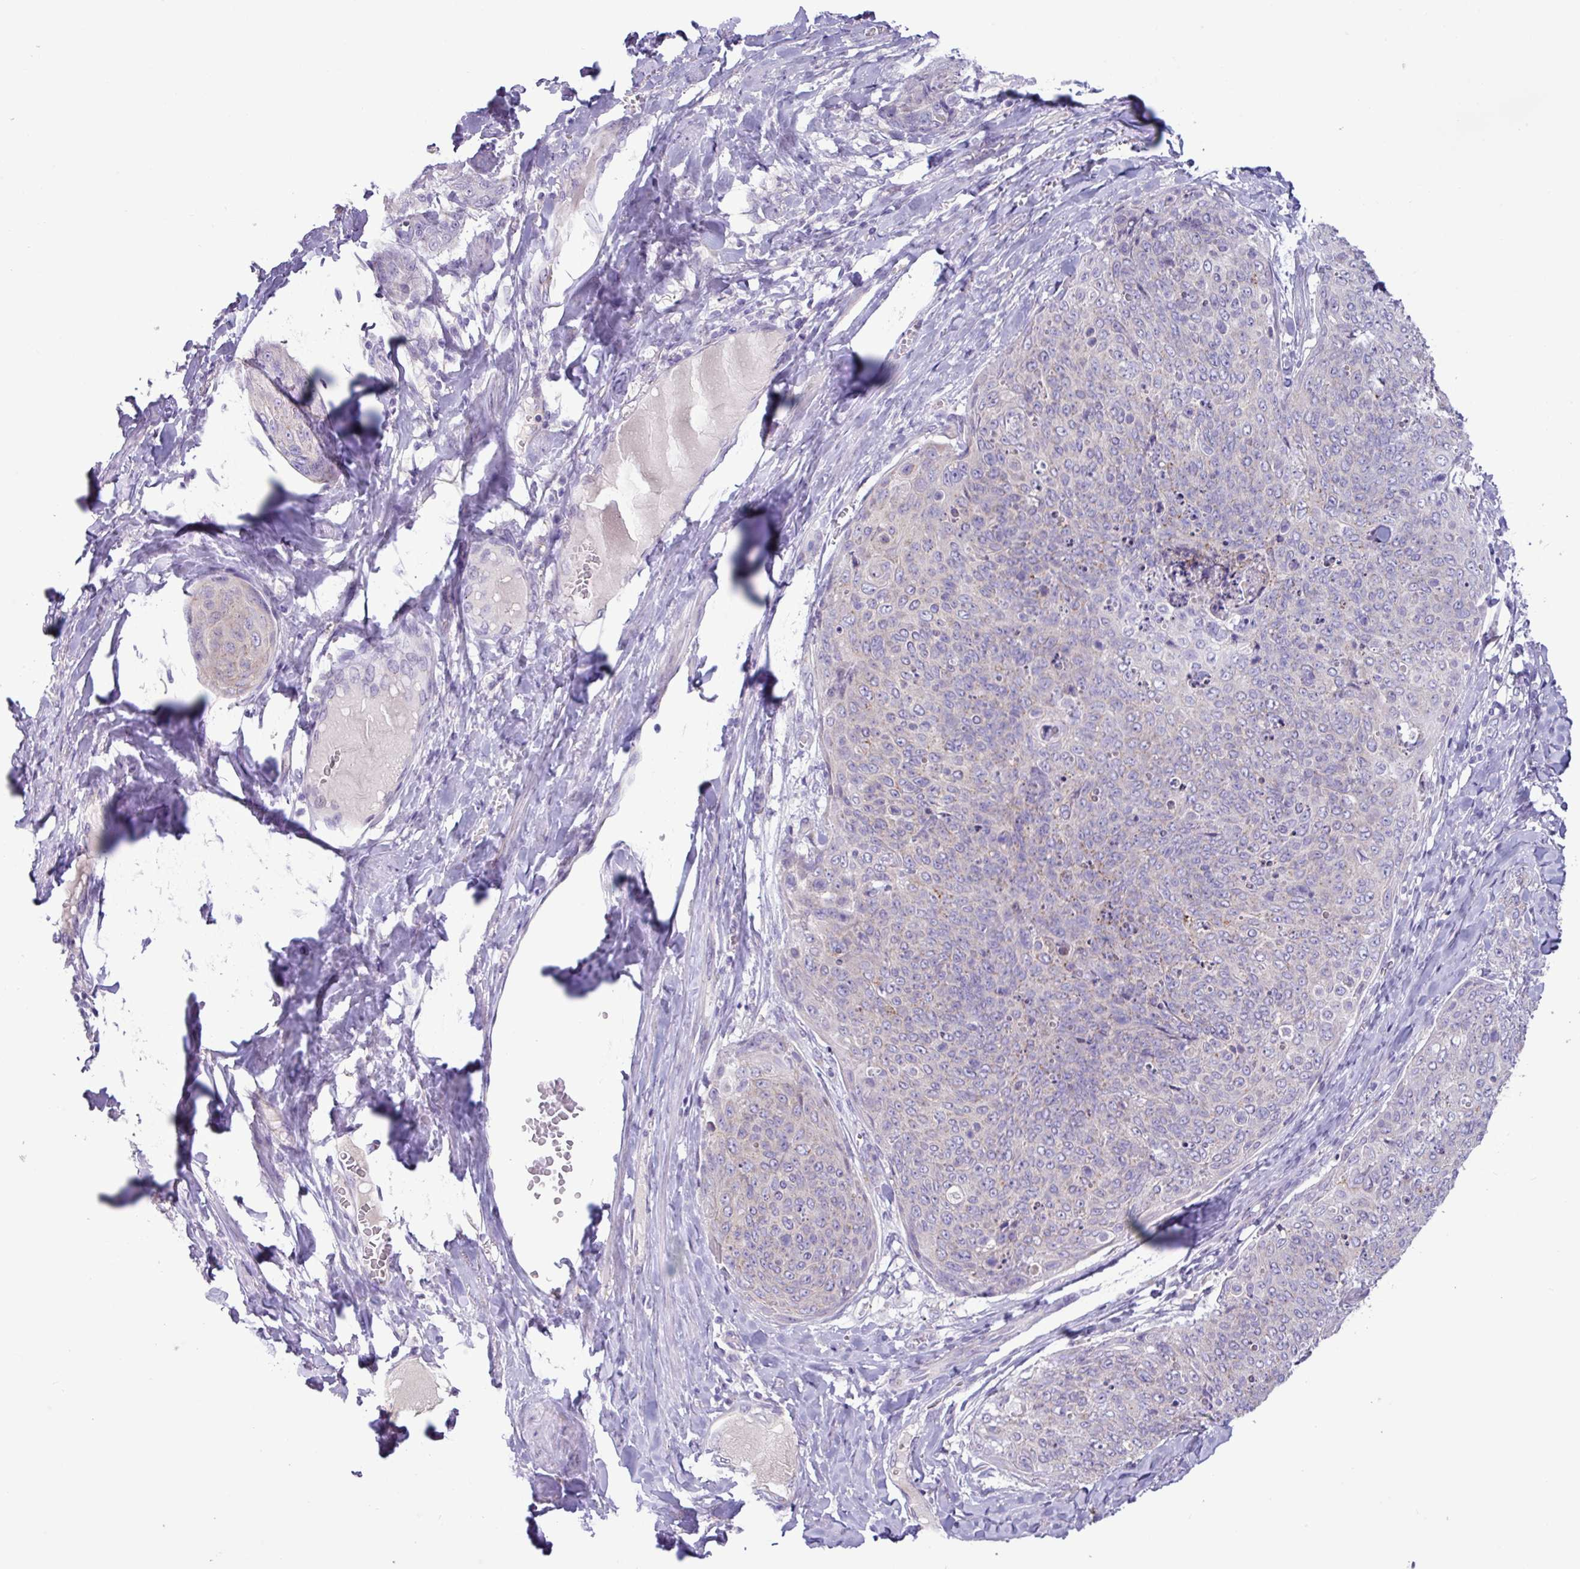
{"staining": {"intensity": "negative", "quantity": "none", "location": "none"}, "tissue": "skin cancer", "cell_type": "Tumor cells", "image_type": "cancer", "snomed": [{"axis": "morphology", "description": "Squamous cell carcinoma, NOS"}, {"axis": "topography", "description": "Skin"}, {"axis": "topography", "description": "Vulva"}], "caption": "A high-resolution histopathology image shows IHC staining of squamous cell carcinoma (skin), which demonstrates no significant positivity in tumor cells.", "gene": "STIMATE", "patient": {"sex": "female", "age": 85}}